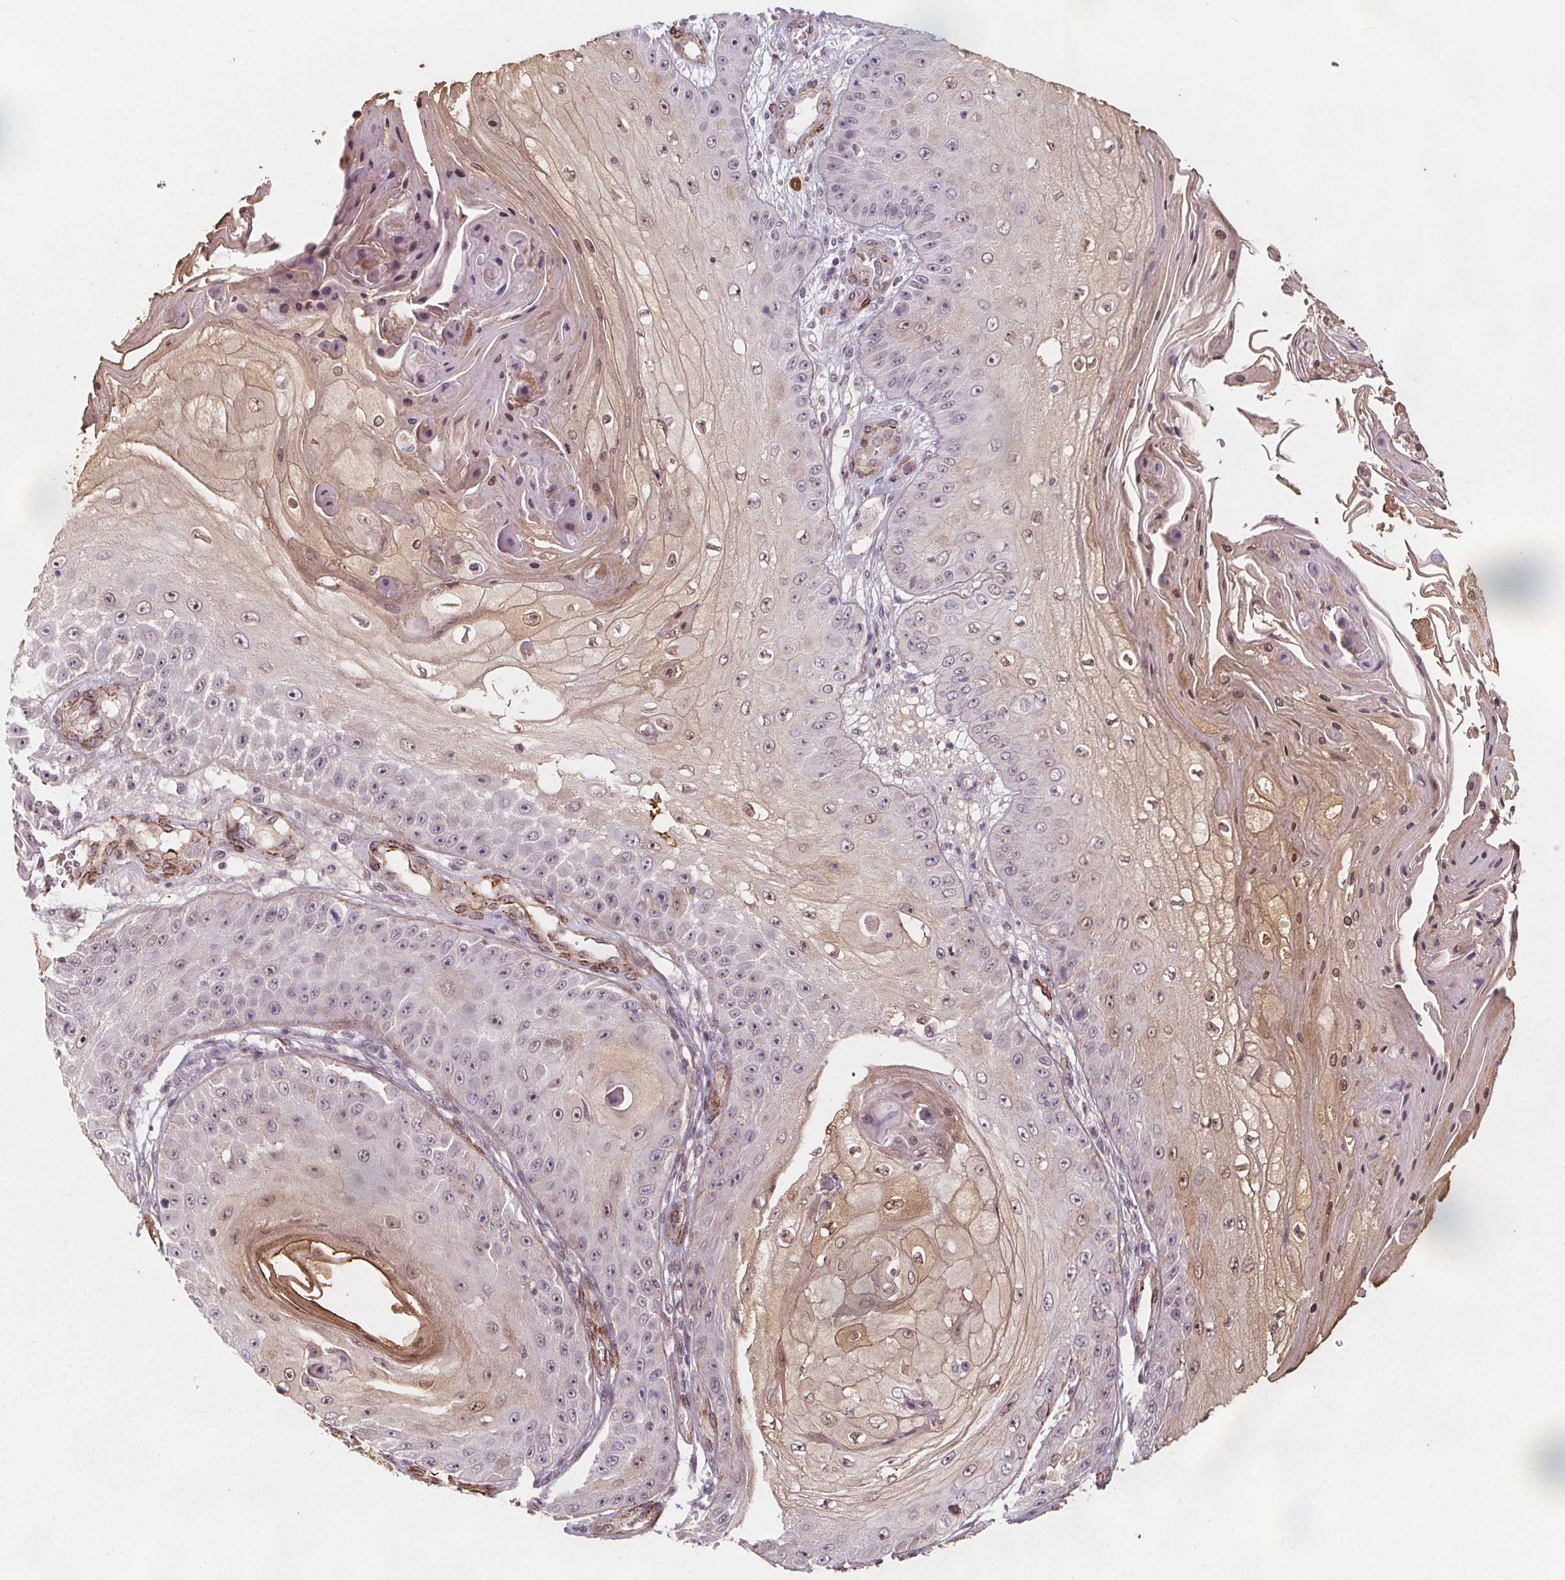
{"staining": {"intensity": "weak", "quantity": "25%-75%", "location": "nuclear"}, "tissue": "skin cancer", "cell_type": "Tumor cells", "image_type": "cancer", "snomed": [{"axis": "morphology", "description": "Squamous cell carcinoma, NOS"}, {"axis": "topography", "description": "Skin"}], "caption": "Human skin cancer stained for a protein (brown) shows weak nuclear positive expression in approximately 25%-75% of tumor cells.", "gene": "HAS1", "patient": {"sex": "male", "age": 70}}